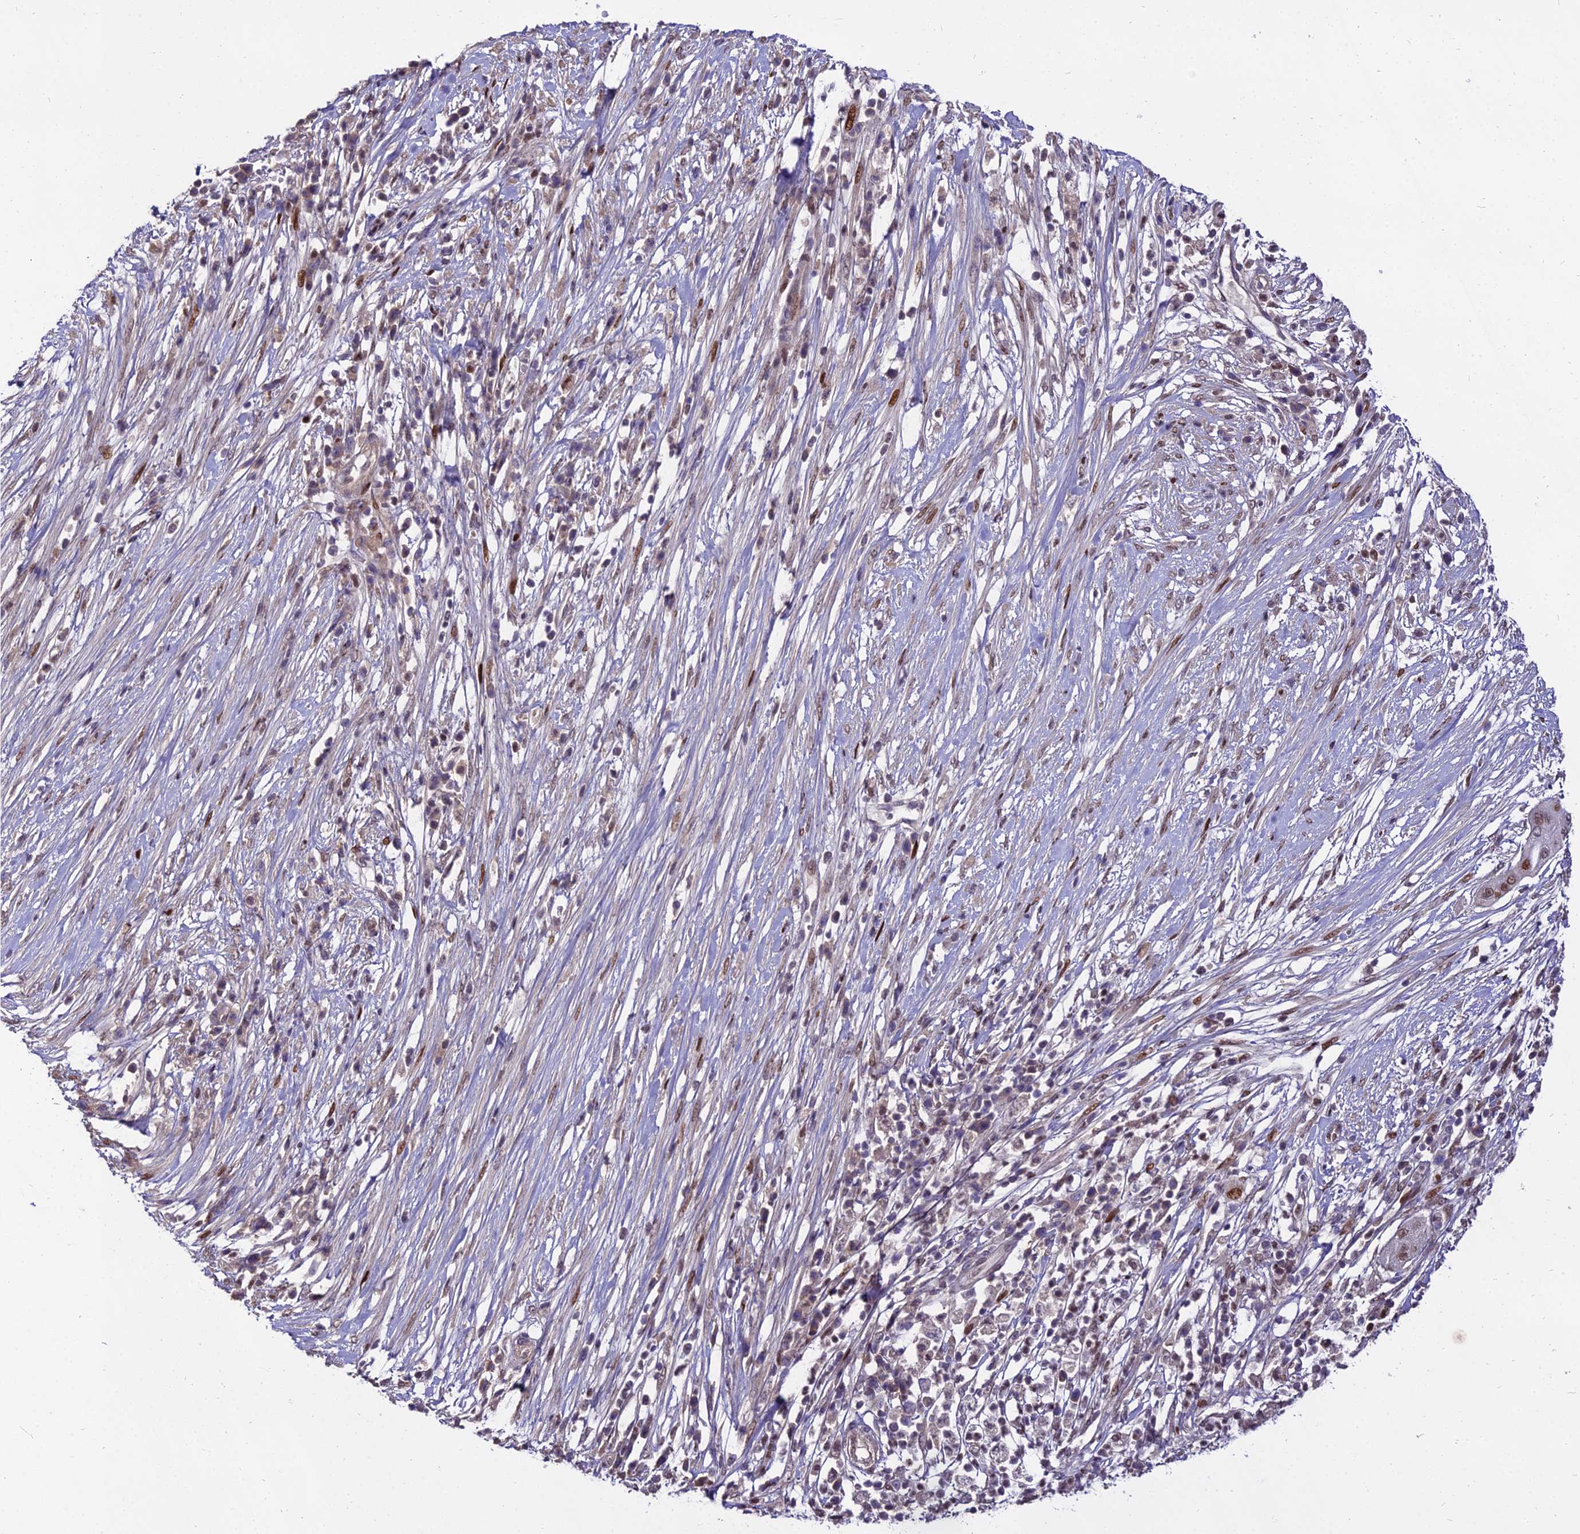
{"staining": {"intensity": "moderate", "quantity": "<25%", "location": "nuclear"}, "tissue": "pancreatic cancer", "cell_type": "Tumor cells", "image_type": "cancer", "snomed": [{"axis": "morphology", "description": "Adenocarcinoma, NOS"}, {"axis": "topography", "description": "Pancreas"}], "caption": "This is a micrograph of immunohistochemistry (IHC) staining of pancreatic adenocarcinoma, which shows moderate staining in the nuclear of tumor cells.", "gene": "ZNF707", "patient": {"sex": "male", "age": 68}}